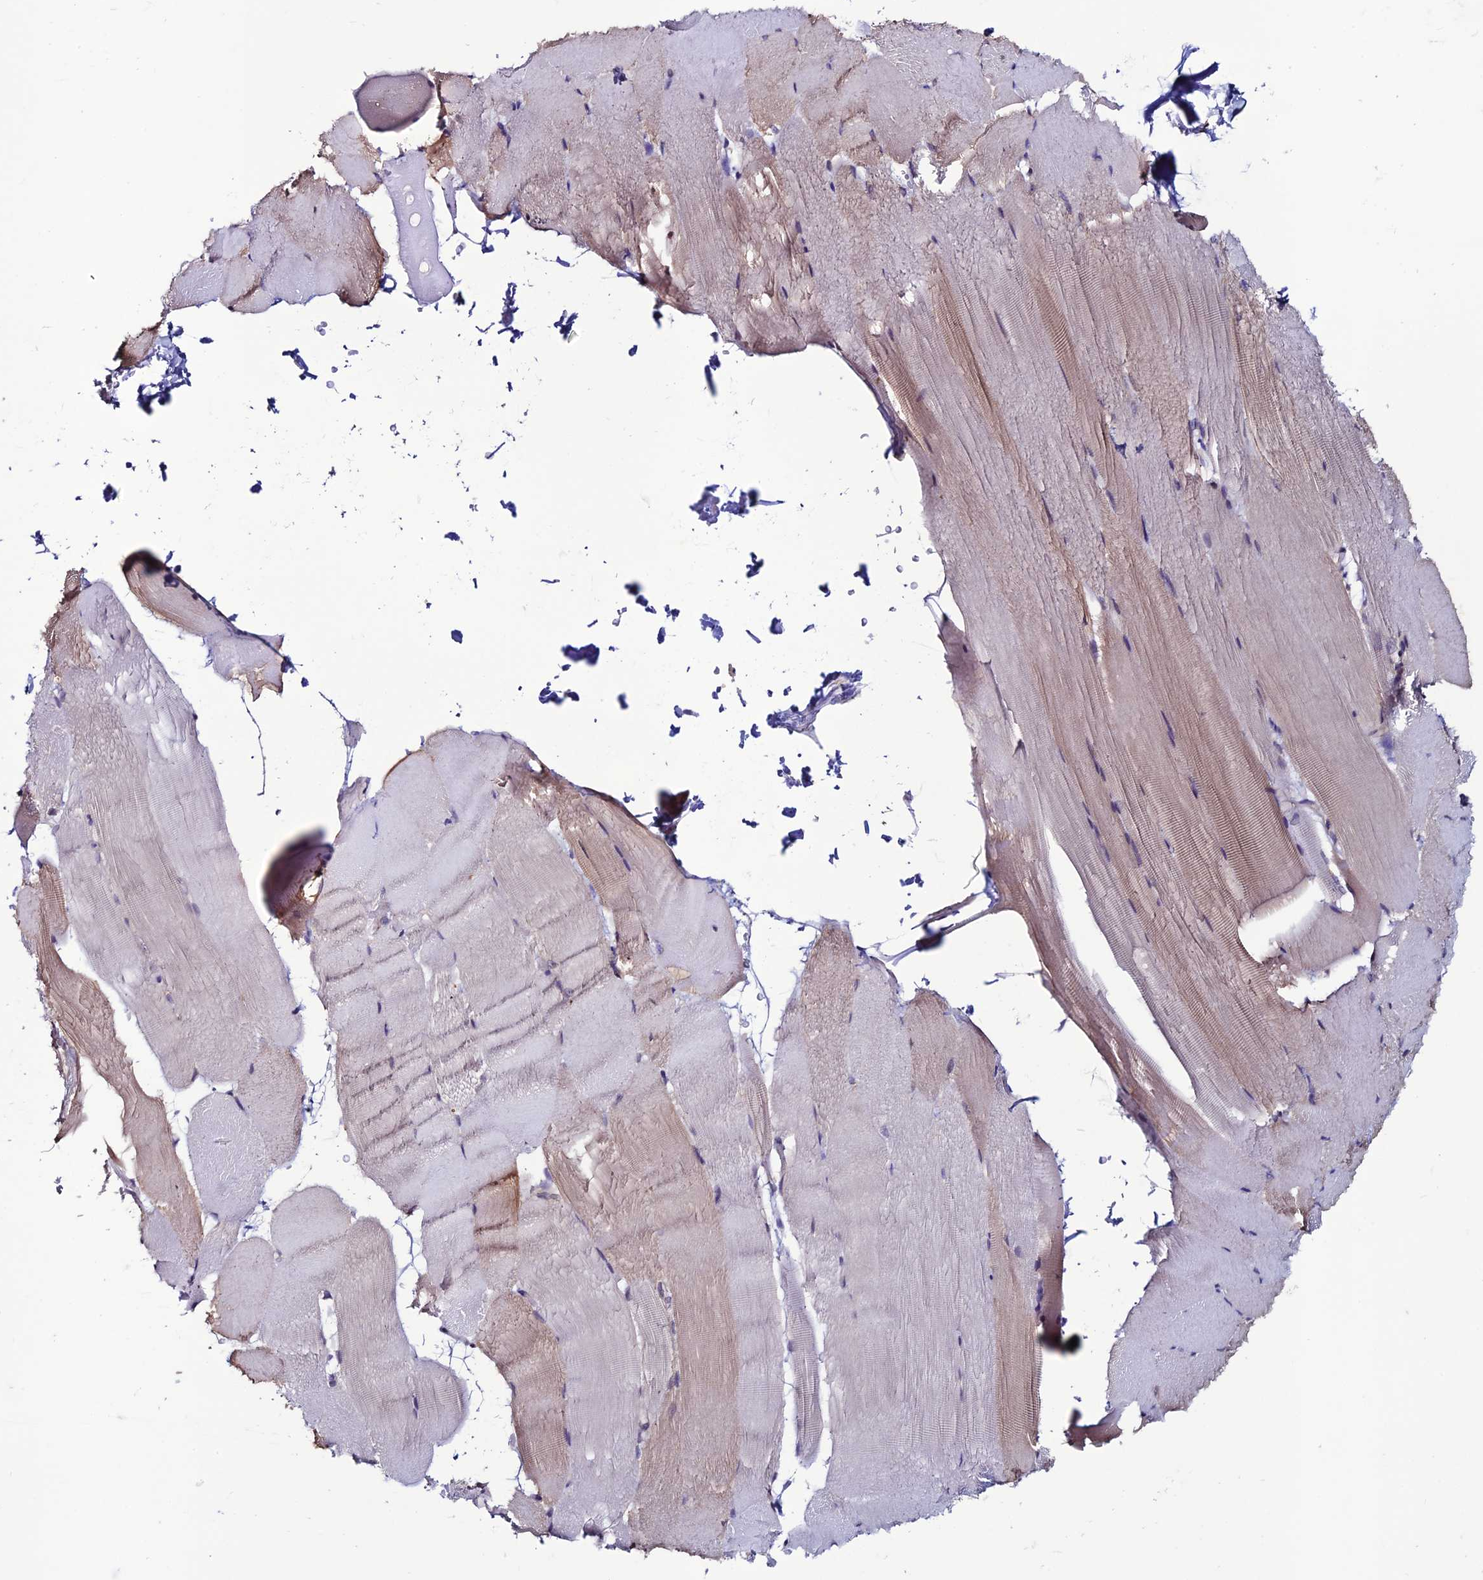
{"staining": {"intensity": "weak", "quantity": "<25%", "location": "cytoplasmic/membranous"}, "tissue": "skeletal muscle", "cell_type": "Myocytes", "image_type": "normal", "snomed": [{"axis": "morphology", "description": "Normal tissue, NOS"}, {"axis": "topography", "description": "Skeletal muscle"}, {"axis": "topography", "description": "Parathyroid gland"}], "caption": "This is a image of IHC staining of normal skeletal muscle, which shows no expression in myocytes.", "gene": "FZD8", "patient": {"sex": "female", "age": 37}}